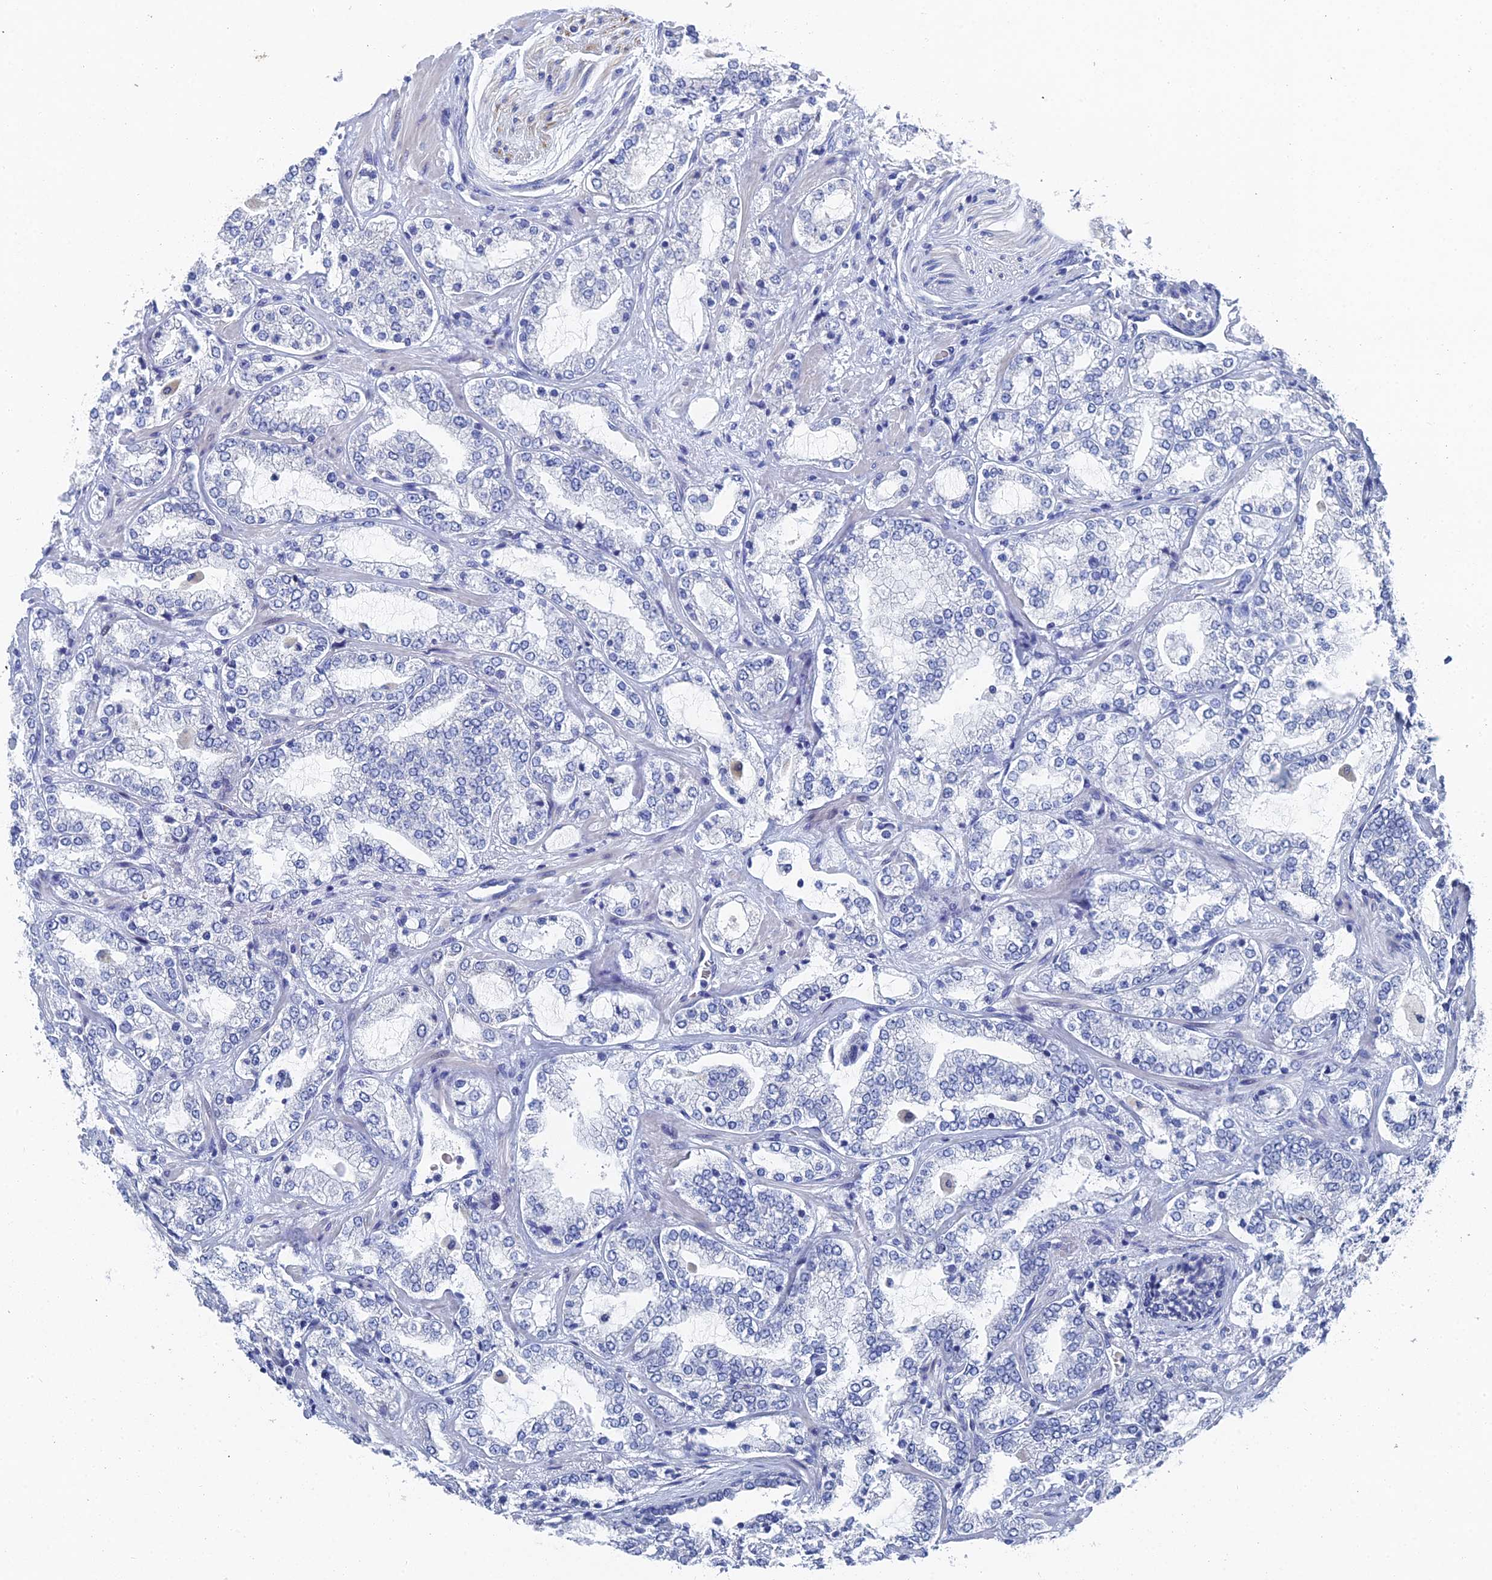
{"staining": {"intensity": "negative", "quantity": "none", "location": "none"}, "tissue": "prostate cancer", "cell_type": "Tumor cells", "image_type": "cancer", "snomed": [{"axis": "morphology", "description": "Adenocarcinoma, High grade"}, {"axis": "topography", "description": "Prostate"}], "caption": "High power microscopy photomicrograph of an immunohistochemistry (IHC) photomicrograph of adenocarcinoma (high-grade) (prostate), revealing no significant staining in tumor cells.", "gene": "GFAP", "patient": {"sex": "male", "age": 64}}